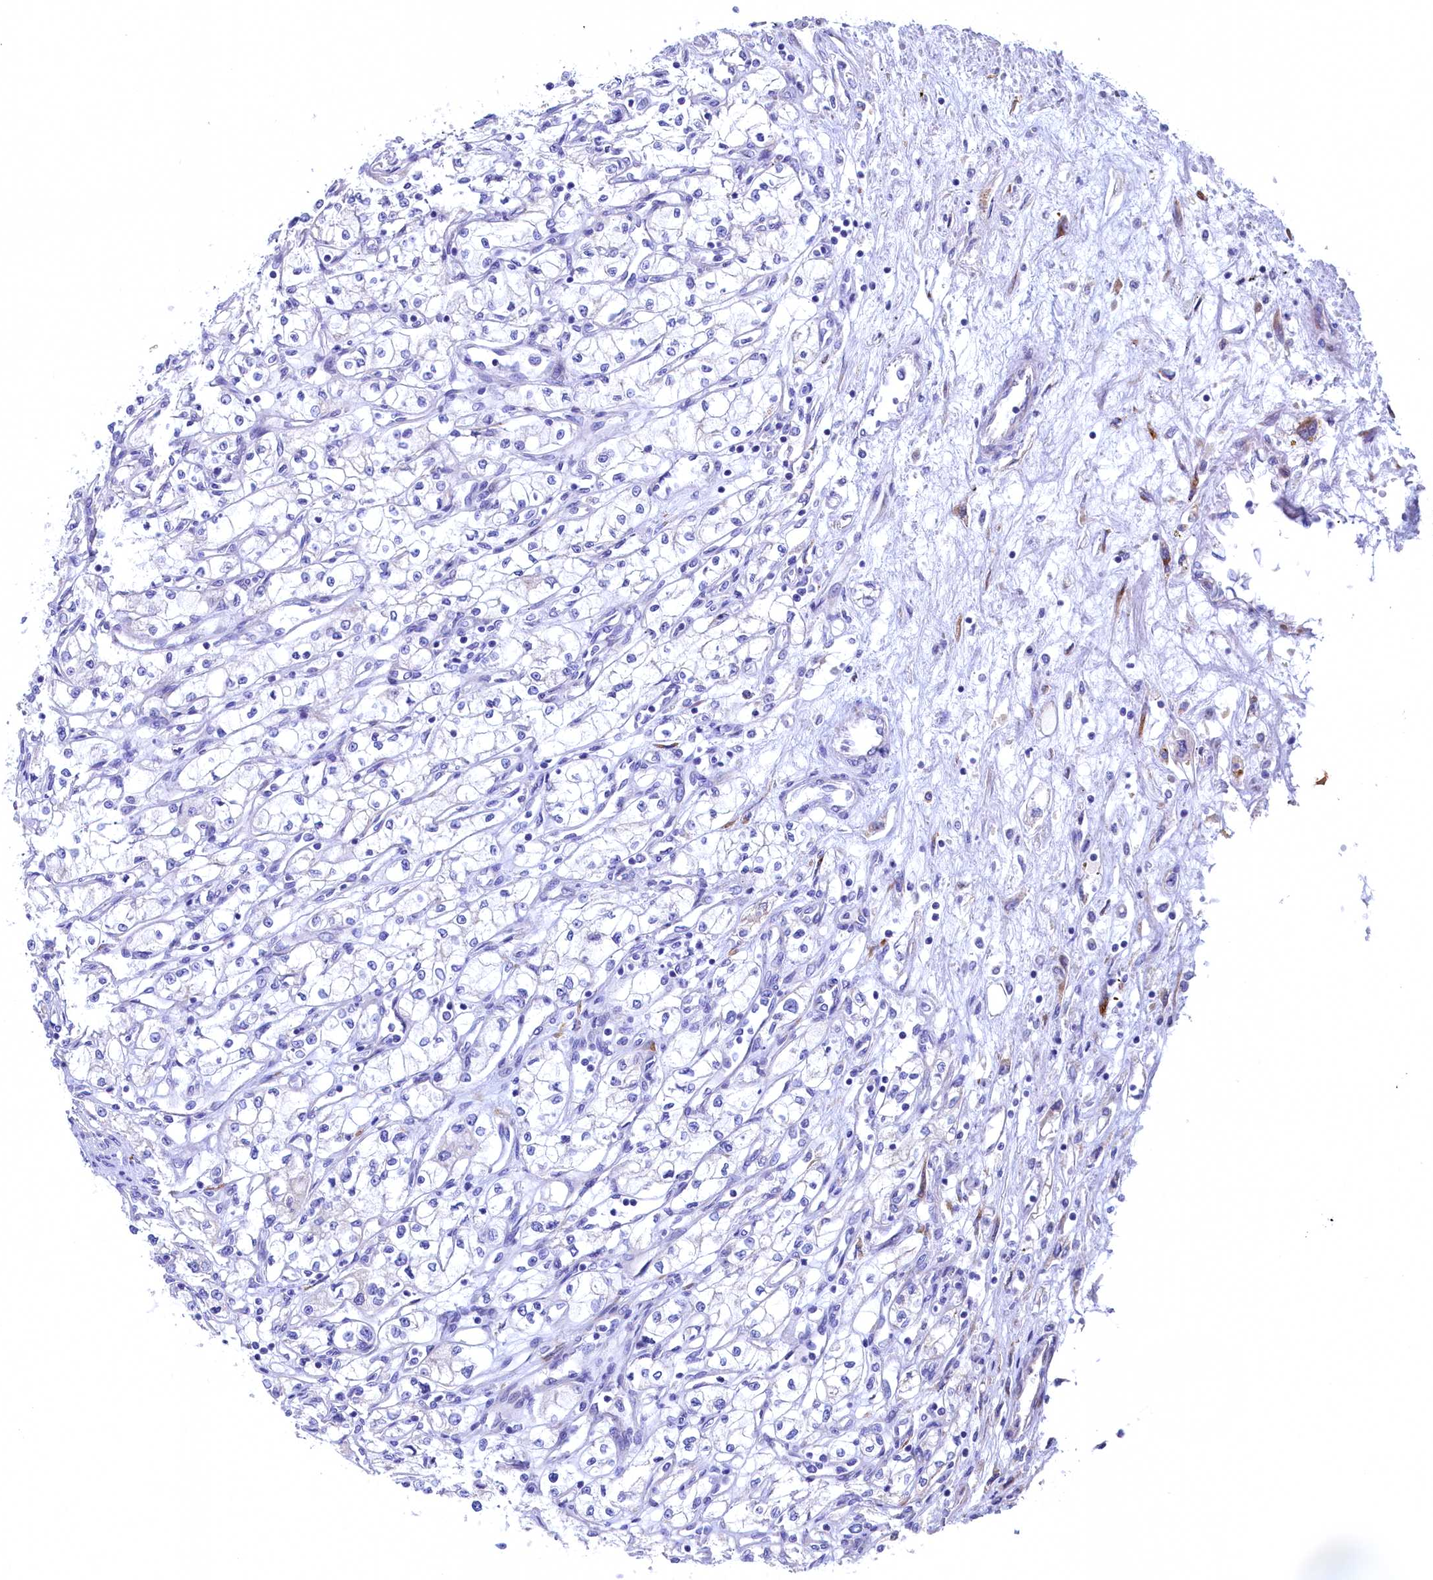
{"staining": {"intensity": "negative", "quantity": "none", "location": "none"}, "tissue": "renal cancer", "cell_type": "Tumor cells", "image_type": "cancer", "snomed": [{"axis": "morphology", "description": "Adenocarcinoma, NOS"}, {"axis": "topography", "description": "Kidney"}], "caption": "Histopathology image shows no significant protein staining in tumor cells of renal cancer.", "gene": "CBLIF", "patient": {"sex": "male", "age": 59}}